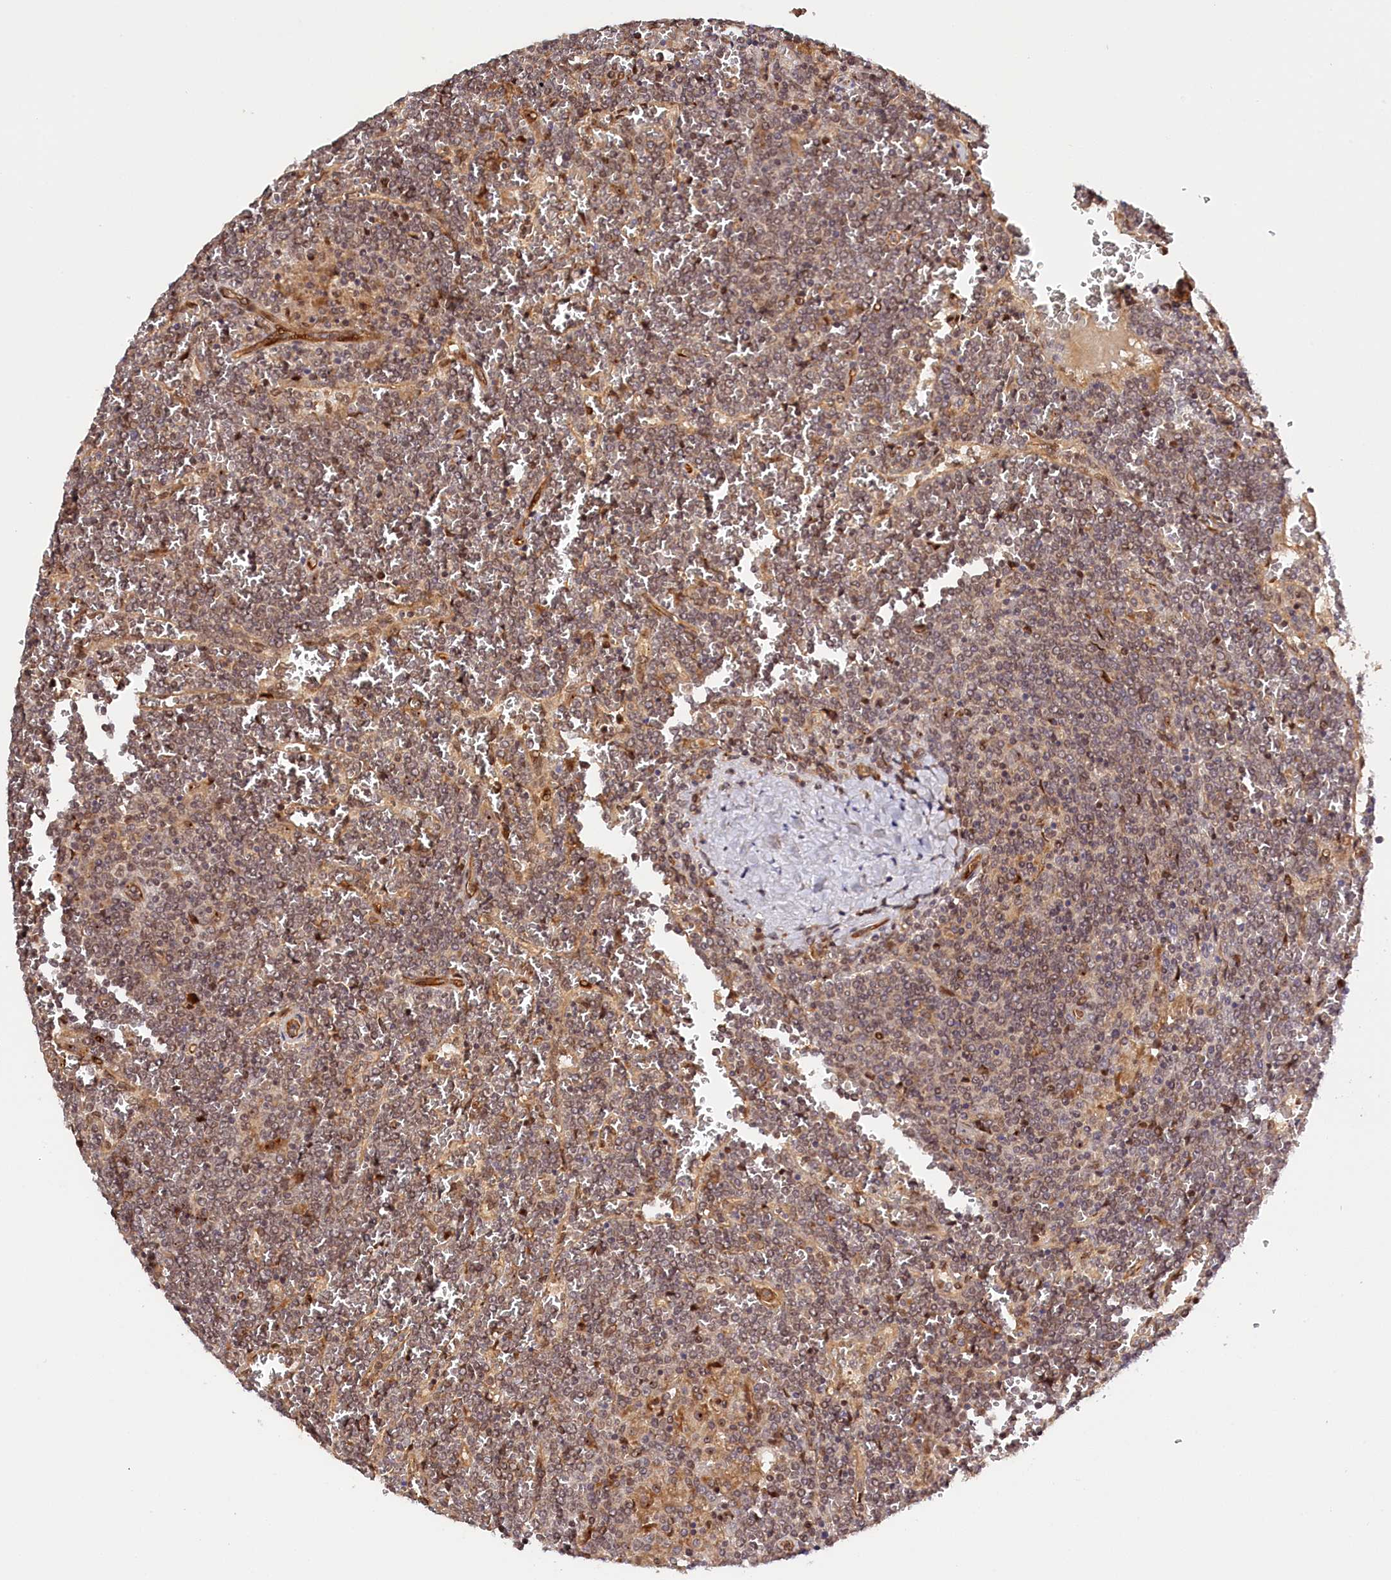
{"staining": {"intensity": "moderate", "quantity": ">75%", "location": "nuclear"}, "tissue": "lymphoma", "cell_type": "Tumor cells", "image_type": "cancer", "snomed": [{"axis": "morphology", "description": "Malignant lymphoma, non-Hodgkin's type, Low grade"}, {"axis": "topography", "description": "Spleen"}], "caption": "Protein expression by immunohistochemistry shows moderate nuclear staining in approximately >75% of tumor cells in lymphoma.", "gene": "ANKRD24", "patient": {"sex": "female", "age": 19}}